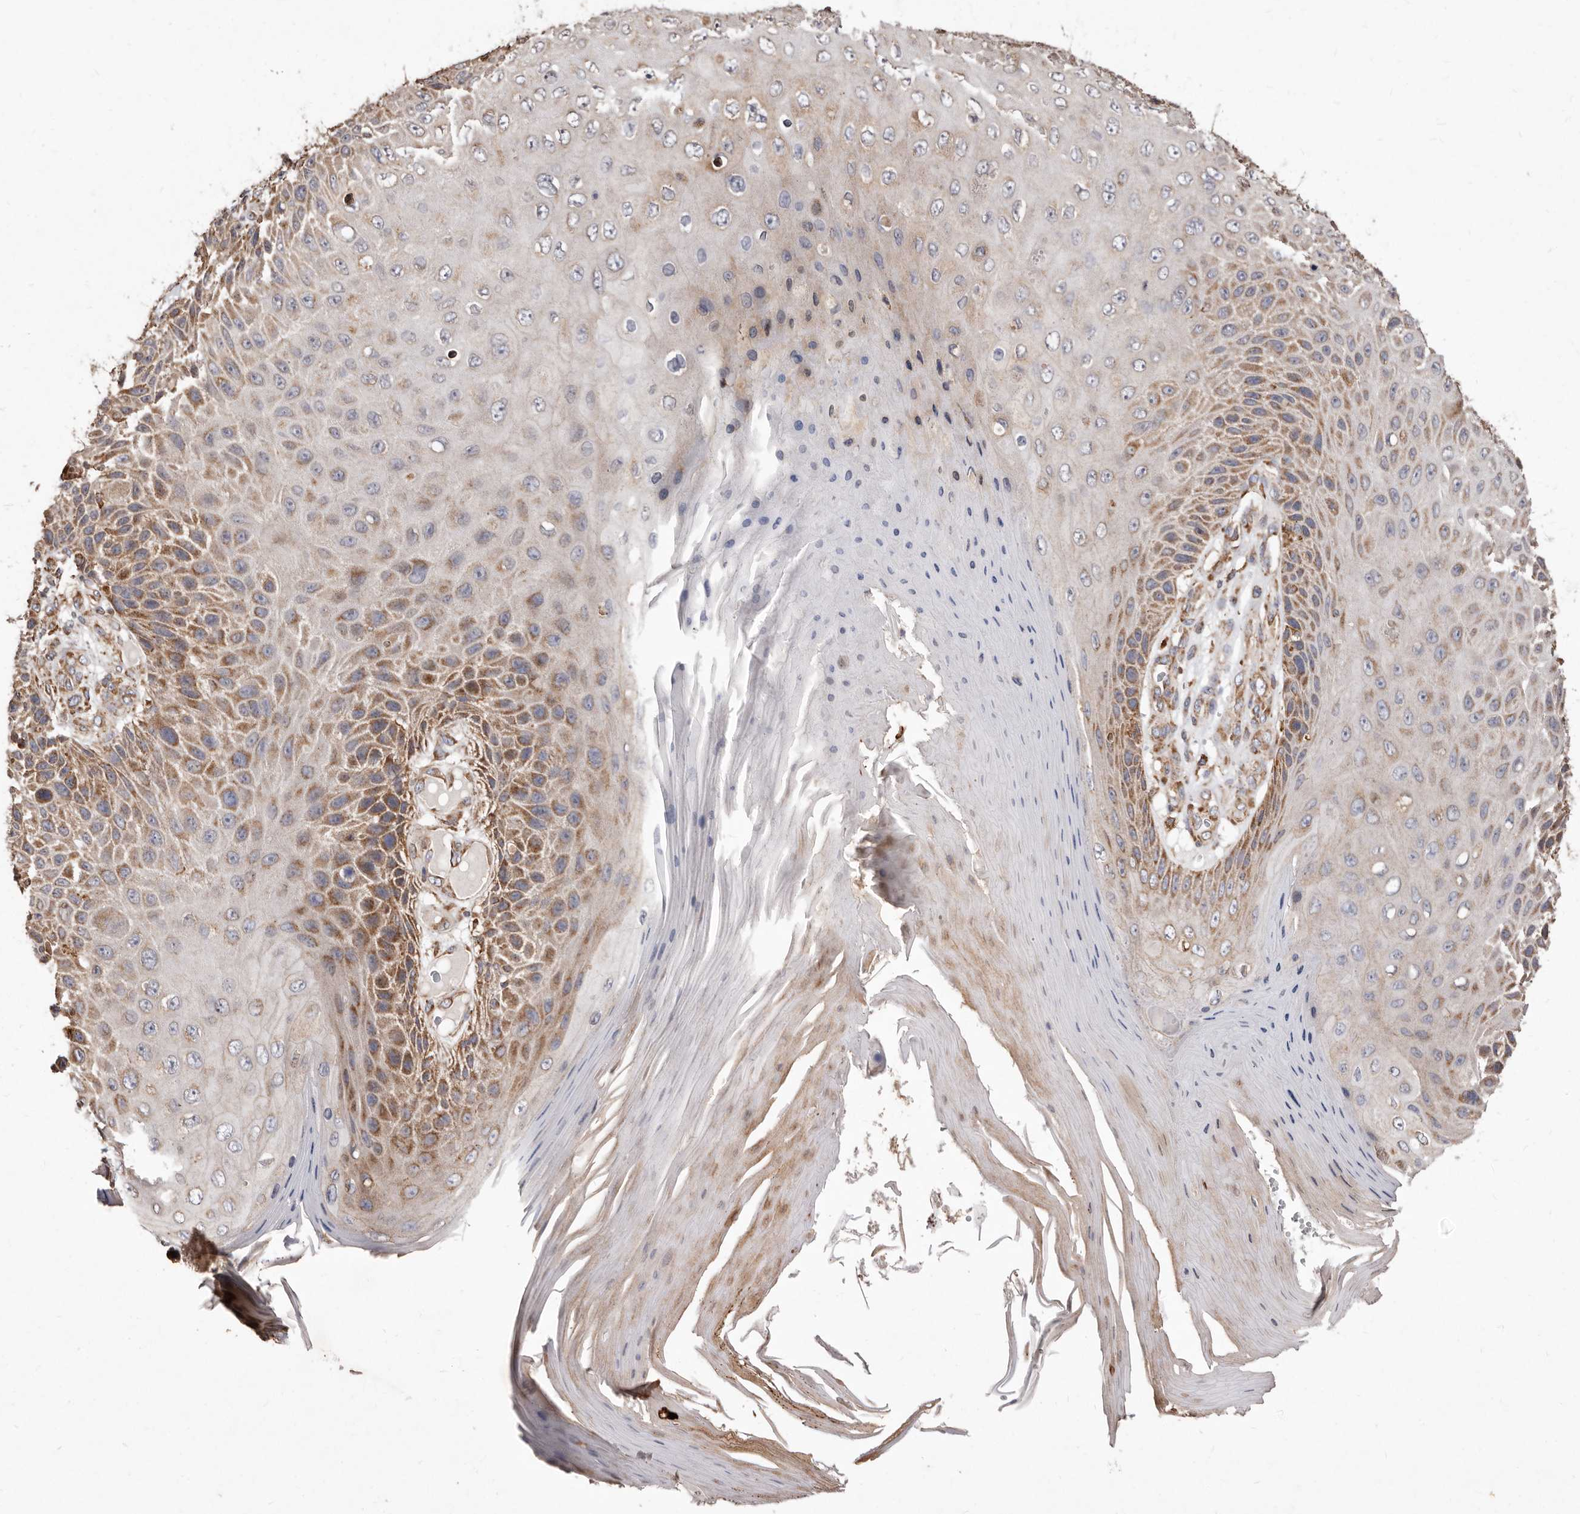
{"staining": {"intensity": "moderate", "quantity": "<25%", "location": "cytoplasmic/membranous"}, "tissue": "skin cancer", "cell_type": "Tumor cells", "image_type": "cancer", "snomed": [{"axis": "morphology", "description": "Squamous cell carcinoma, NOS"}, {"axis": "topography", "description": "Skin"}], "caption": "A histopathology image of human skin cancer (squamous cell carcinoma) stained for a protein reveals moderate cytoplasmic/membranous brown staining in tumor cells. (Brightfield microscopy of DAB IHC at high magnification).", "gene": "STEAP2", "patient": {"sex": "female", "age": 88}}